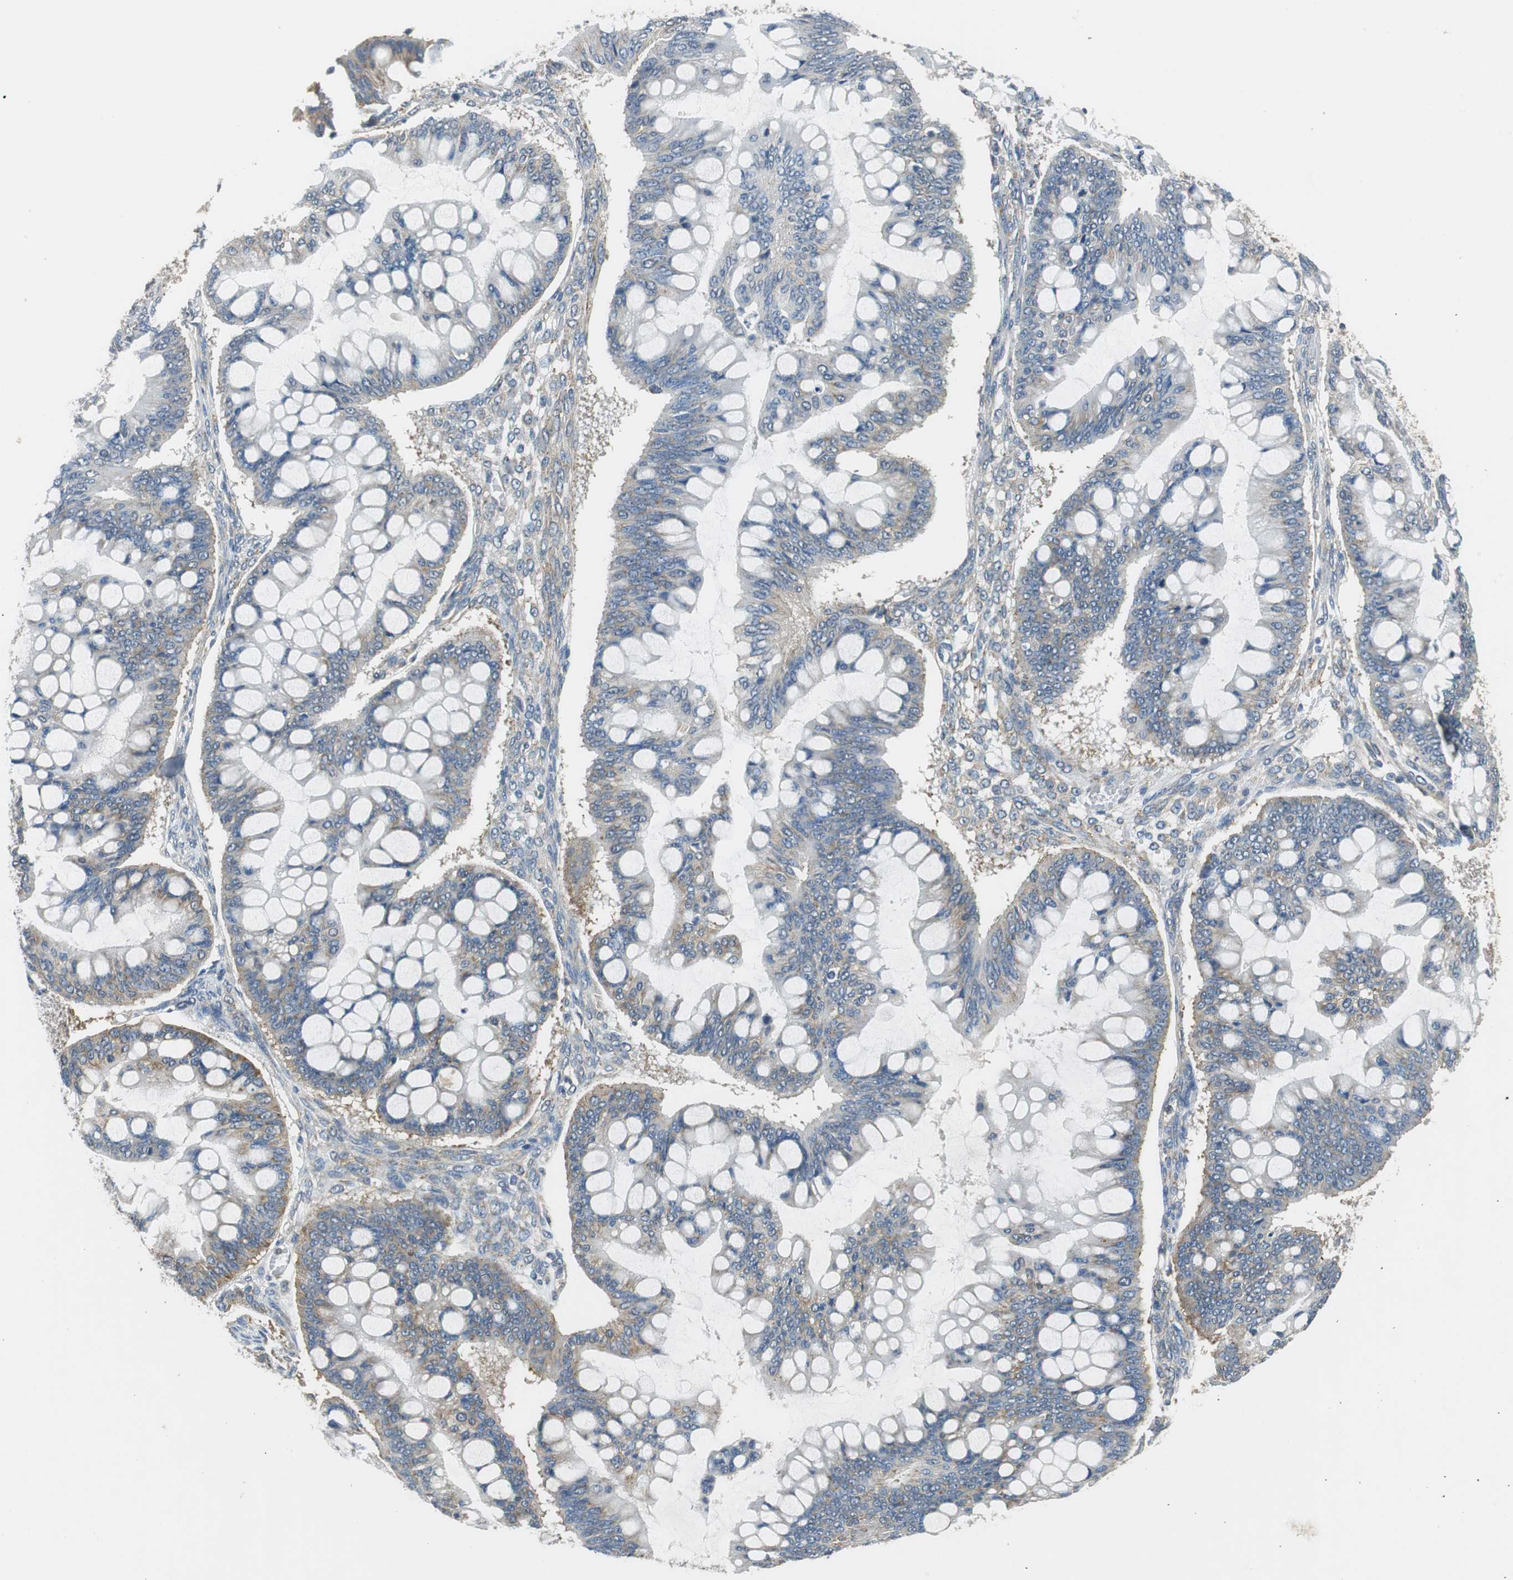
{"staining": {"intensity": "weak", "quantity": ">75%", "location": "cytoplasmic/membranous"}, "tissue": "ovarian cancer", "cell_type": "Tumor cells", "image_type": "cancer", "snomed": [{"axis": "morphology", "description": "Cystadenocarcinoma, mucinous, NOS"}, {"axis": "topography", "description": "Ovary"}], "caption": "Immunohistochemistry (DAB) staining of mucinous cystadenocarcinoma (ovarian) demonstrates weak cytoplasmic/membranous protein positivity in about >75% of tumor cells.", "gene": "CNOT3", "patient": {"sex": "female", "age": 73}}